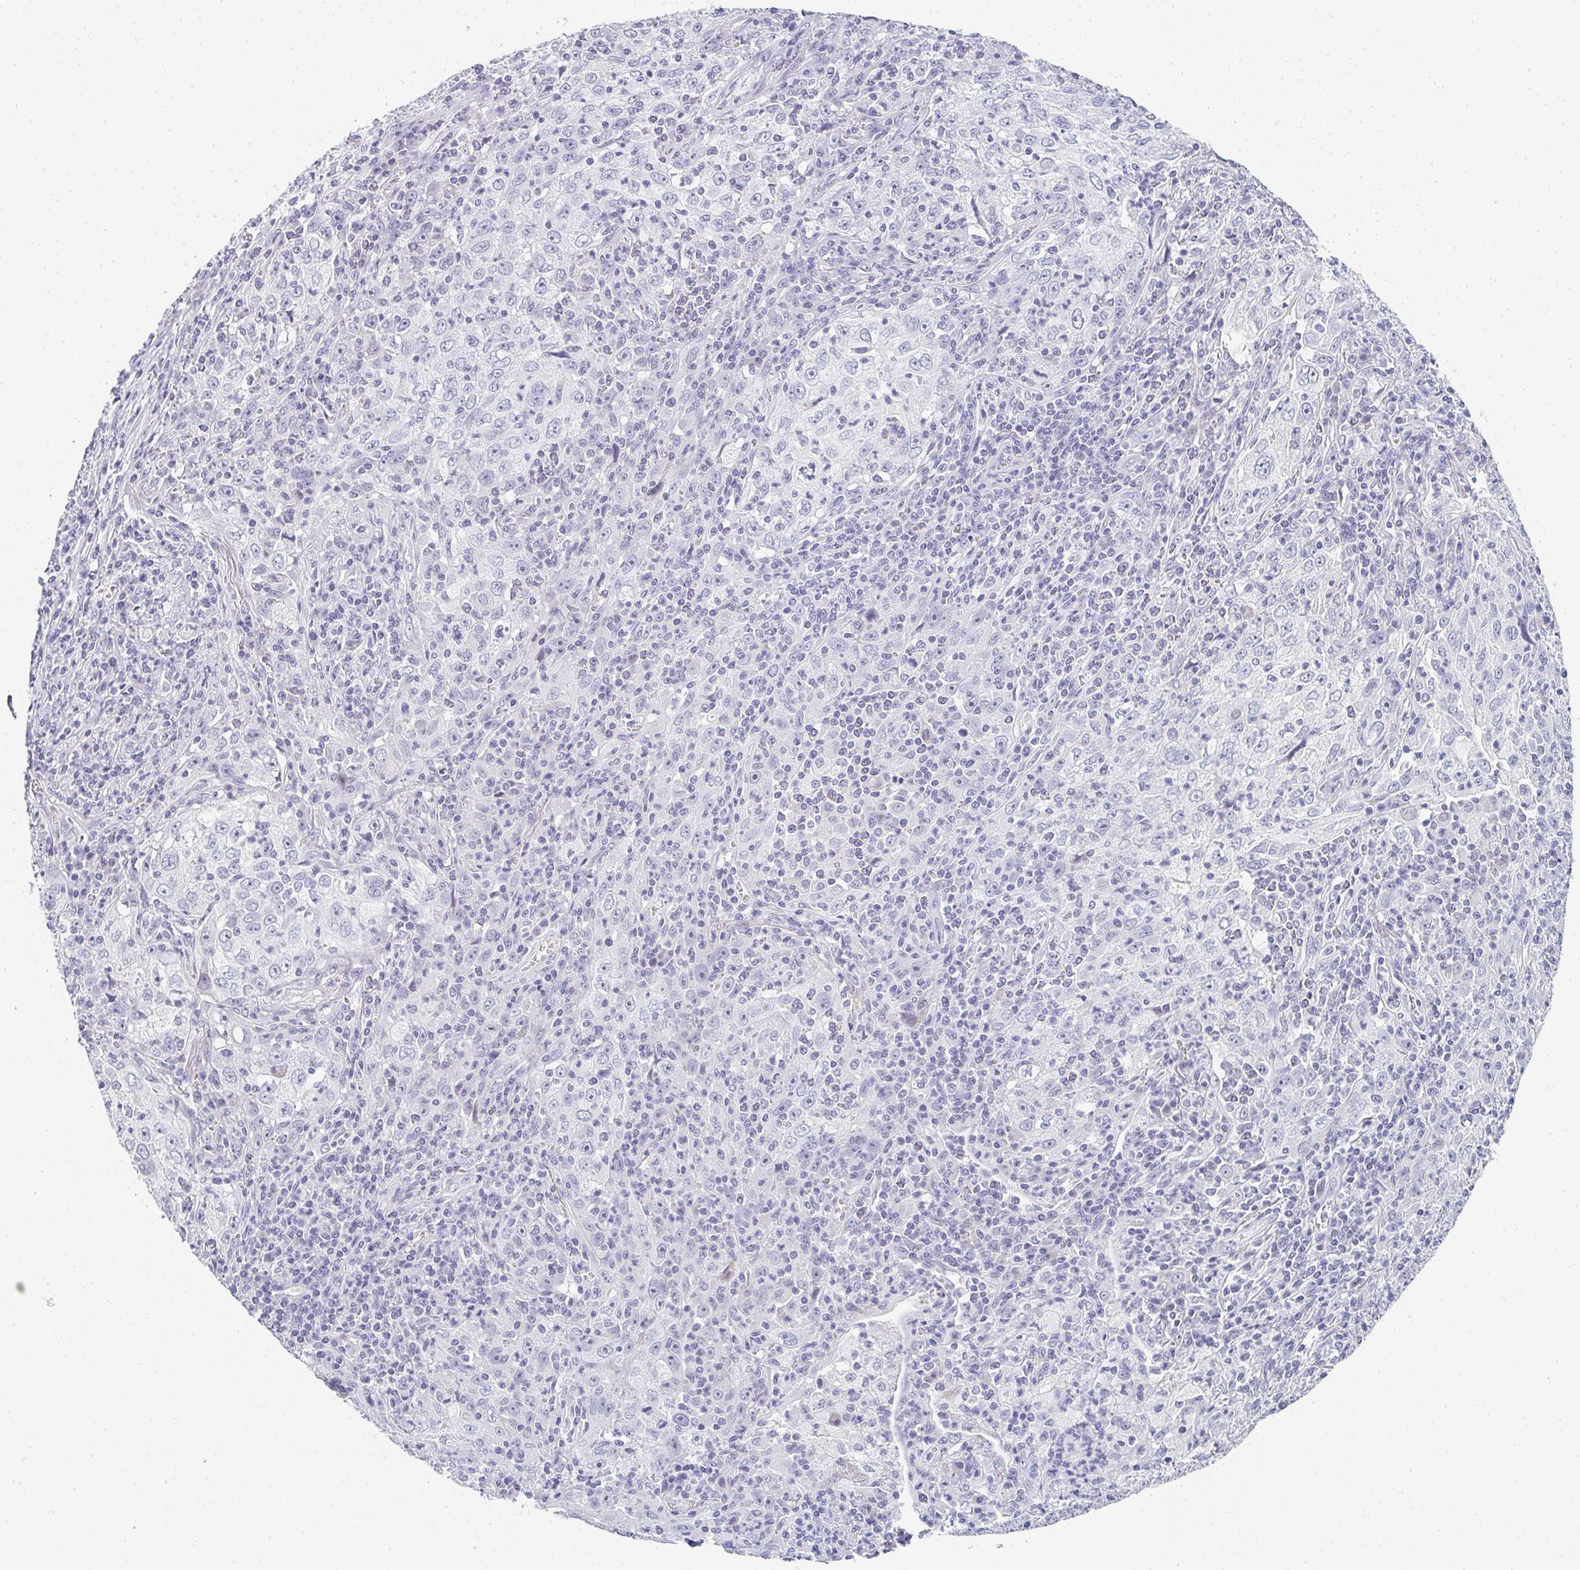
{"staining": {"intensity": "negative", "quantity": "none", "location": "none"}, "tissue": "lung cancer", "cell_type": "Tumor cells", "image_type": "cancer", "snomed": [{"axis": "morphology", "description": "Squamous cell carcinoma, NOS"}, {"axis": "topography", "description": "Lung"}], "caption": "Immunohistochemistry photomicrograph of lung cancer stained for a protein (brown), which demonstrates no expression in tumor cells.", "gene": "NEU2", "patient": {"sex": "male", "age": 71}}